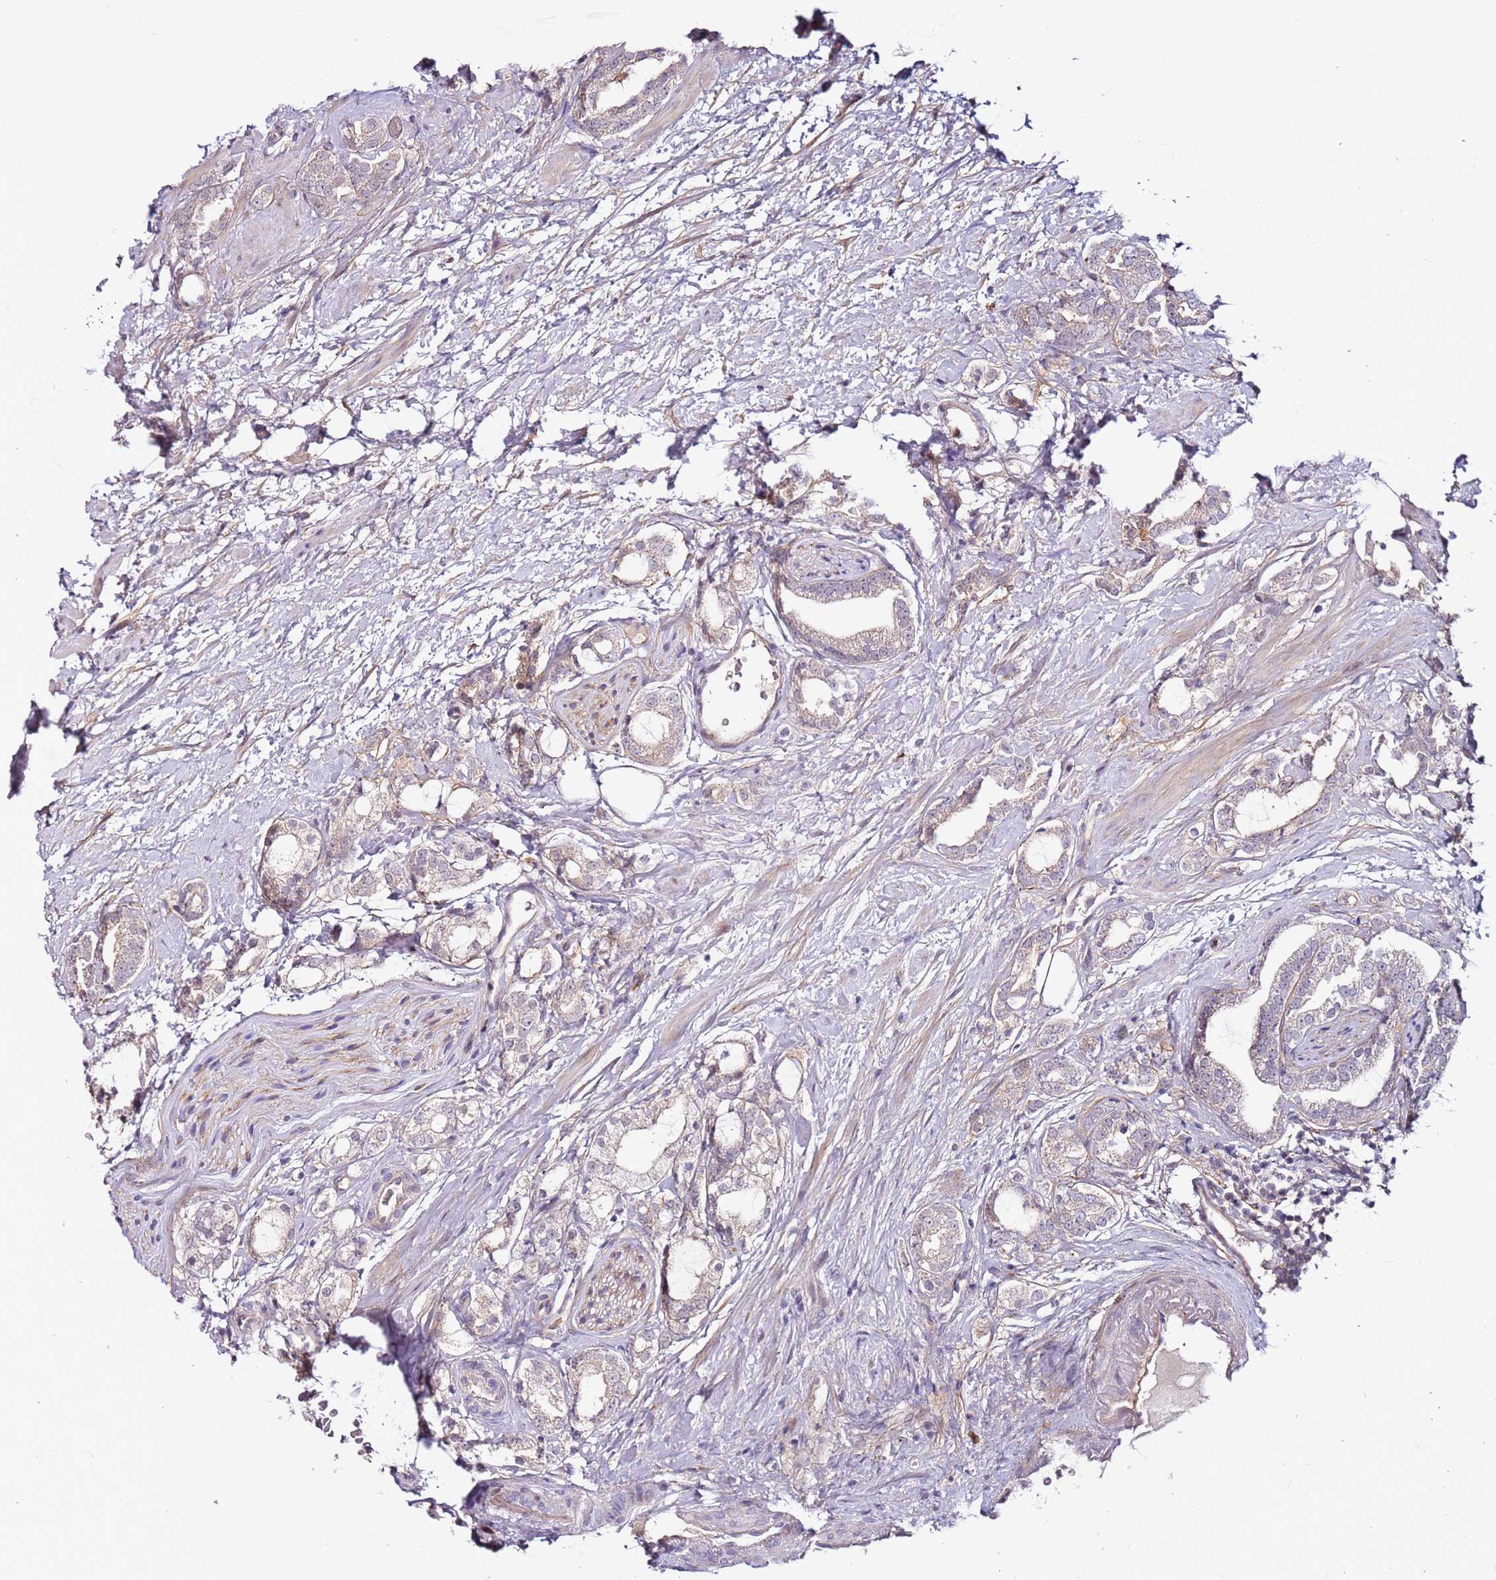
{"staining": {"intensity": "weak", "quantity": "<25%", "location": "cytoplasmic/membranous"}, "tissue": "prostate cancer", "cell_type": "Tumor cells", "image_type": "cancer", "snomed": [{"axis": "morphology", "description": "Adenocarcinoma, High grade"}, {"axis": "topography", "description": "Prostate"}], "caption": "Histopathology image shows no protein expression in tumor cells of adenocarcinoma (high-grade) (prostate) tissue. (DAB (3,3'-diaminobenzidine) immunohistochemistry, high magnification).", "gene": "MTG2", "patient": {"sex": "male", "age": 64}}